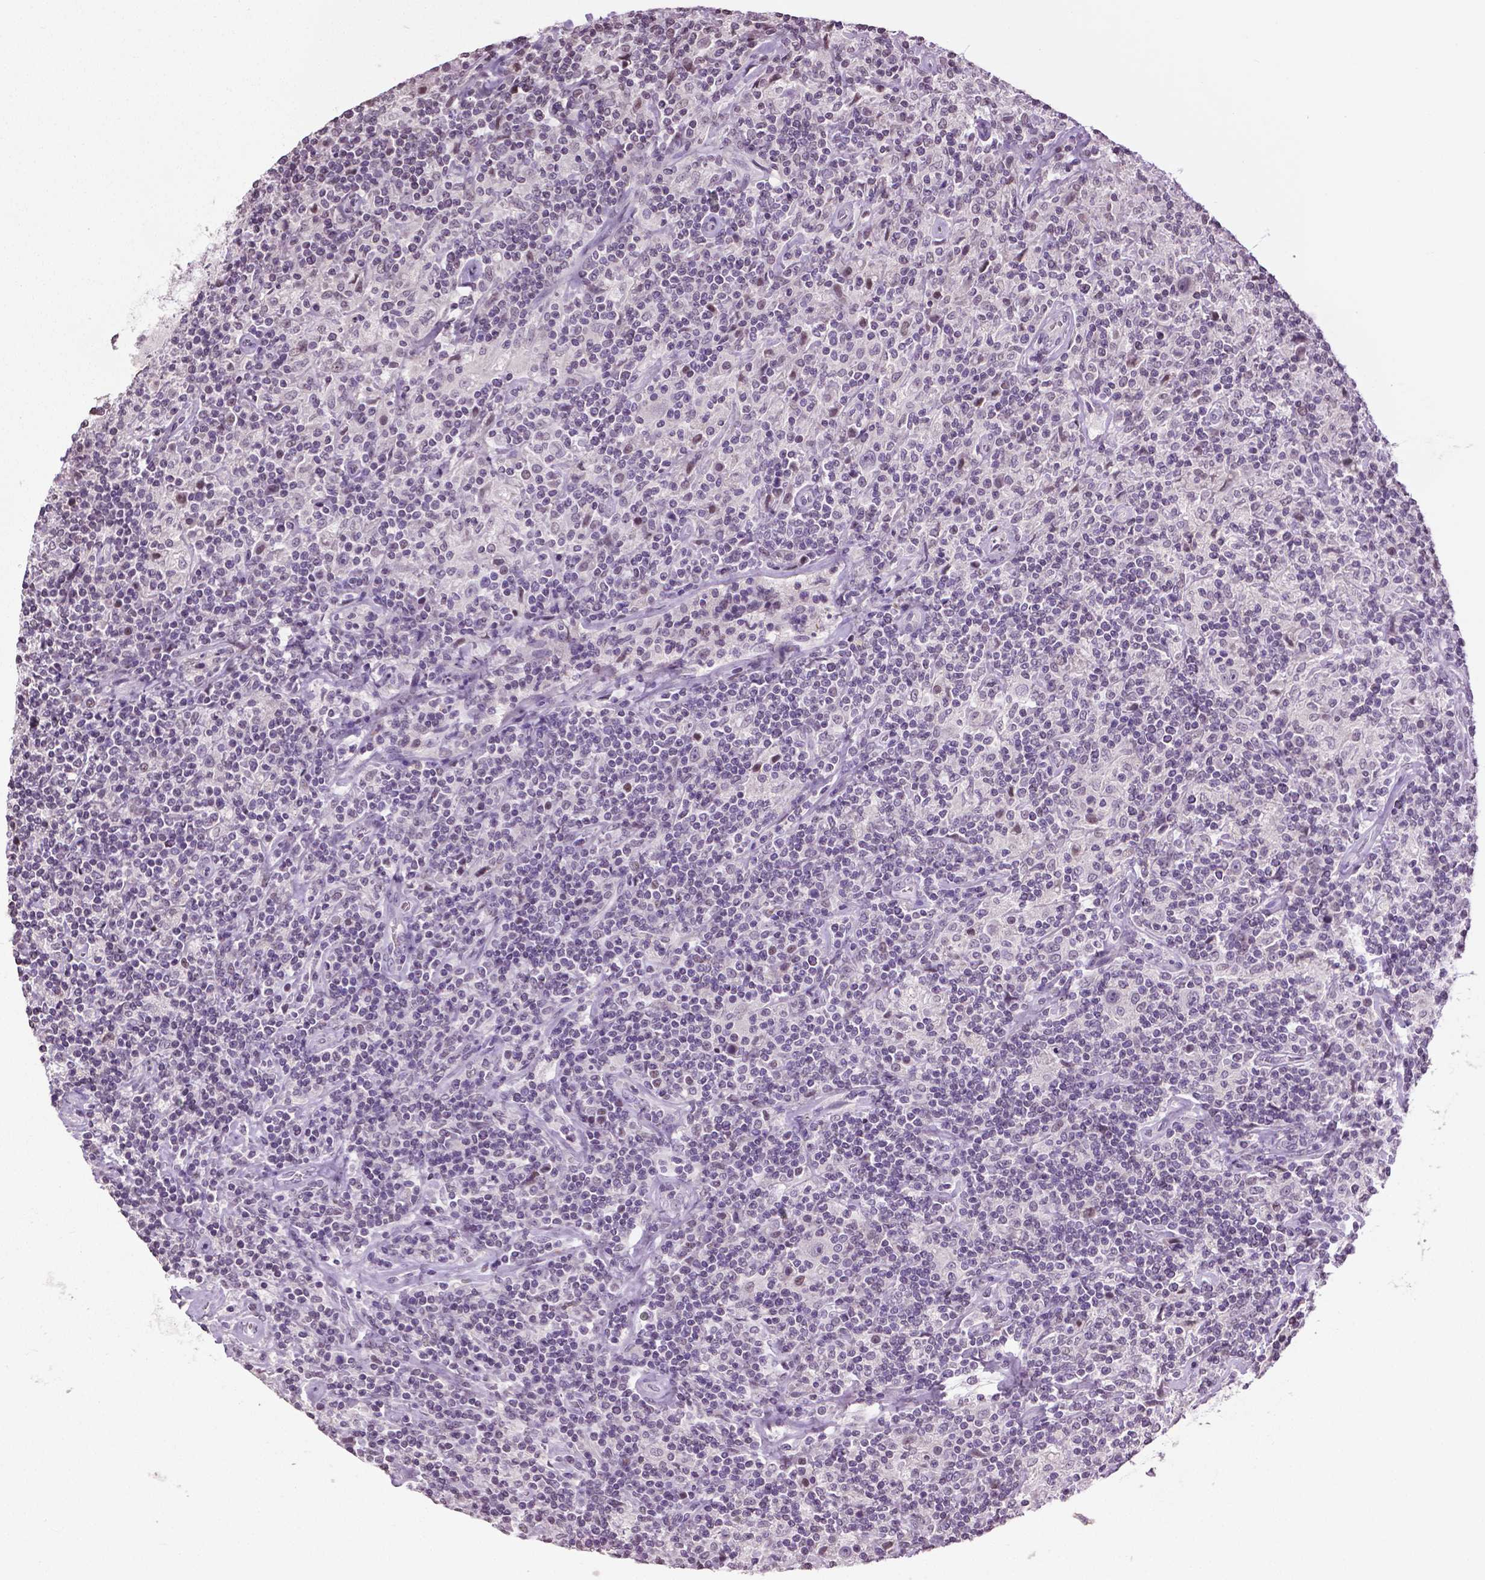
{"staining": {"intensity": "negative", "quantity": "none", "location": "none"}, "tissue": "lymphoma", "cell_type": "Tumor cells", "image_type": "cancer", "snomed": [{"axis": "morphology", "description": "Hodgkin's disease, NOS"}, {"axis": "topography", "description": "Lymph node"}], "caption": "The image displays no staining of tumor cells in lymphoma.", "gene": "DLX5", "patient": {"sex": "male", "age": 70}}